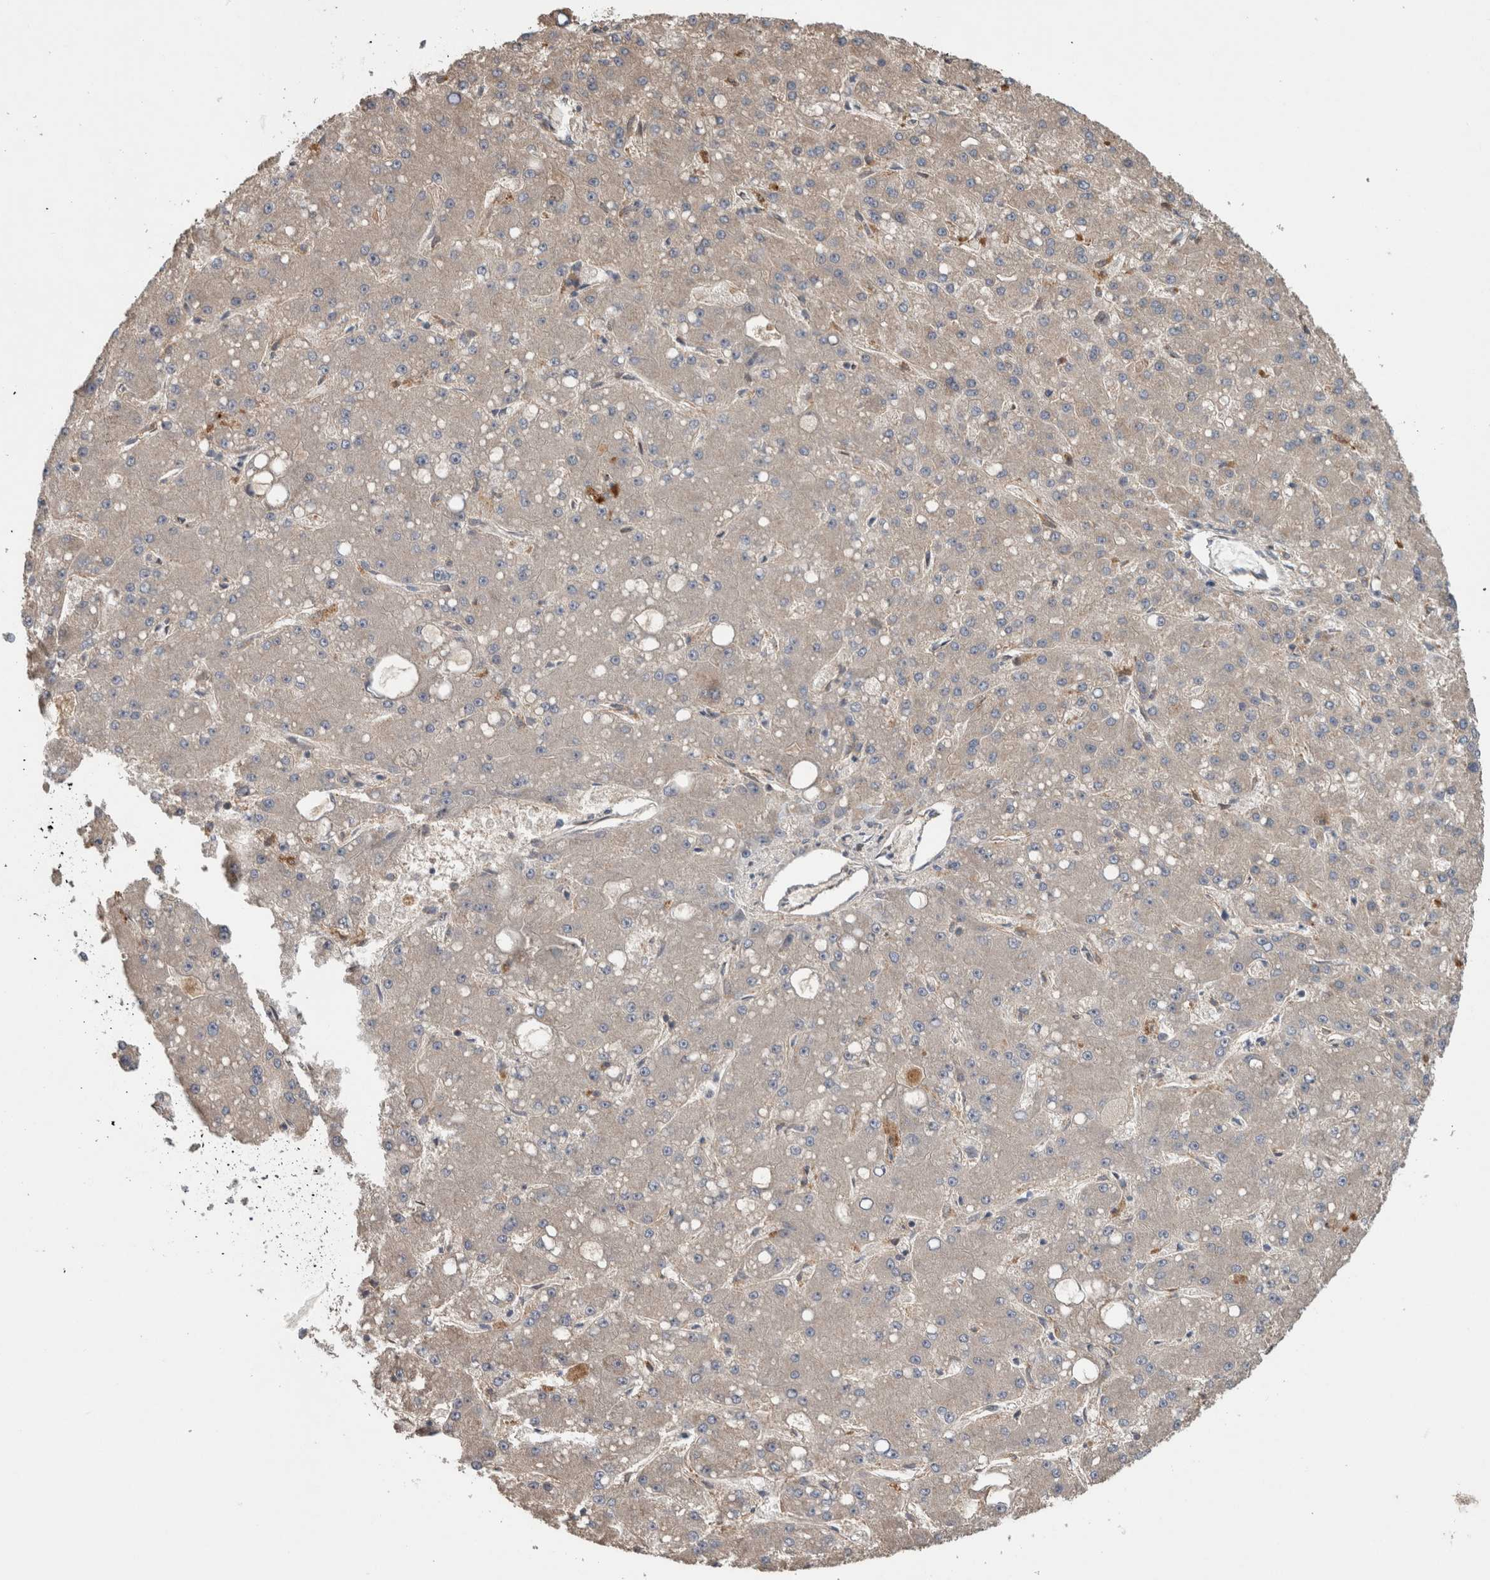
{"staining": {"intensity": "negative", "quantity": "none", "location": "none"}, "tissue": "liver cancer", "cell_type": "Tumor cells", "image_type": "cancer", "snomed": [{"axis": "morphology", "description": "Carcinoma, Hepatocellular, NOS"}, {"axis": "topography", "description": "Liver"}], "caption": "Immunohistochemical staining of human hepatocellular carcinoma (liver) displays no significant staining in tumor cells.", "gene": "TARBP1", "patient": {"sex": "male", "age": 67}}